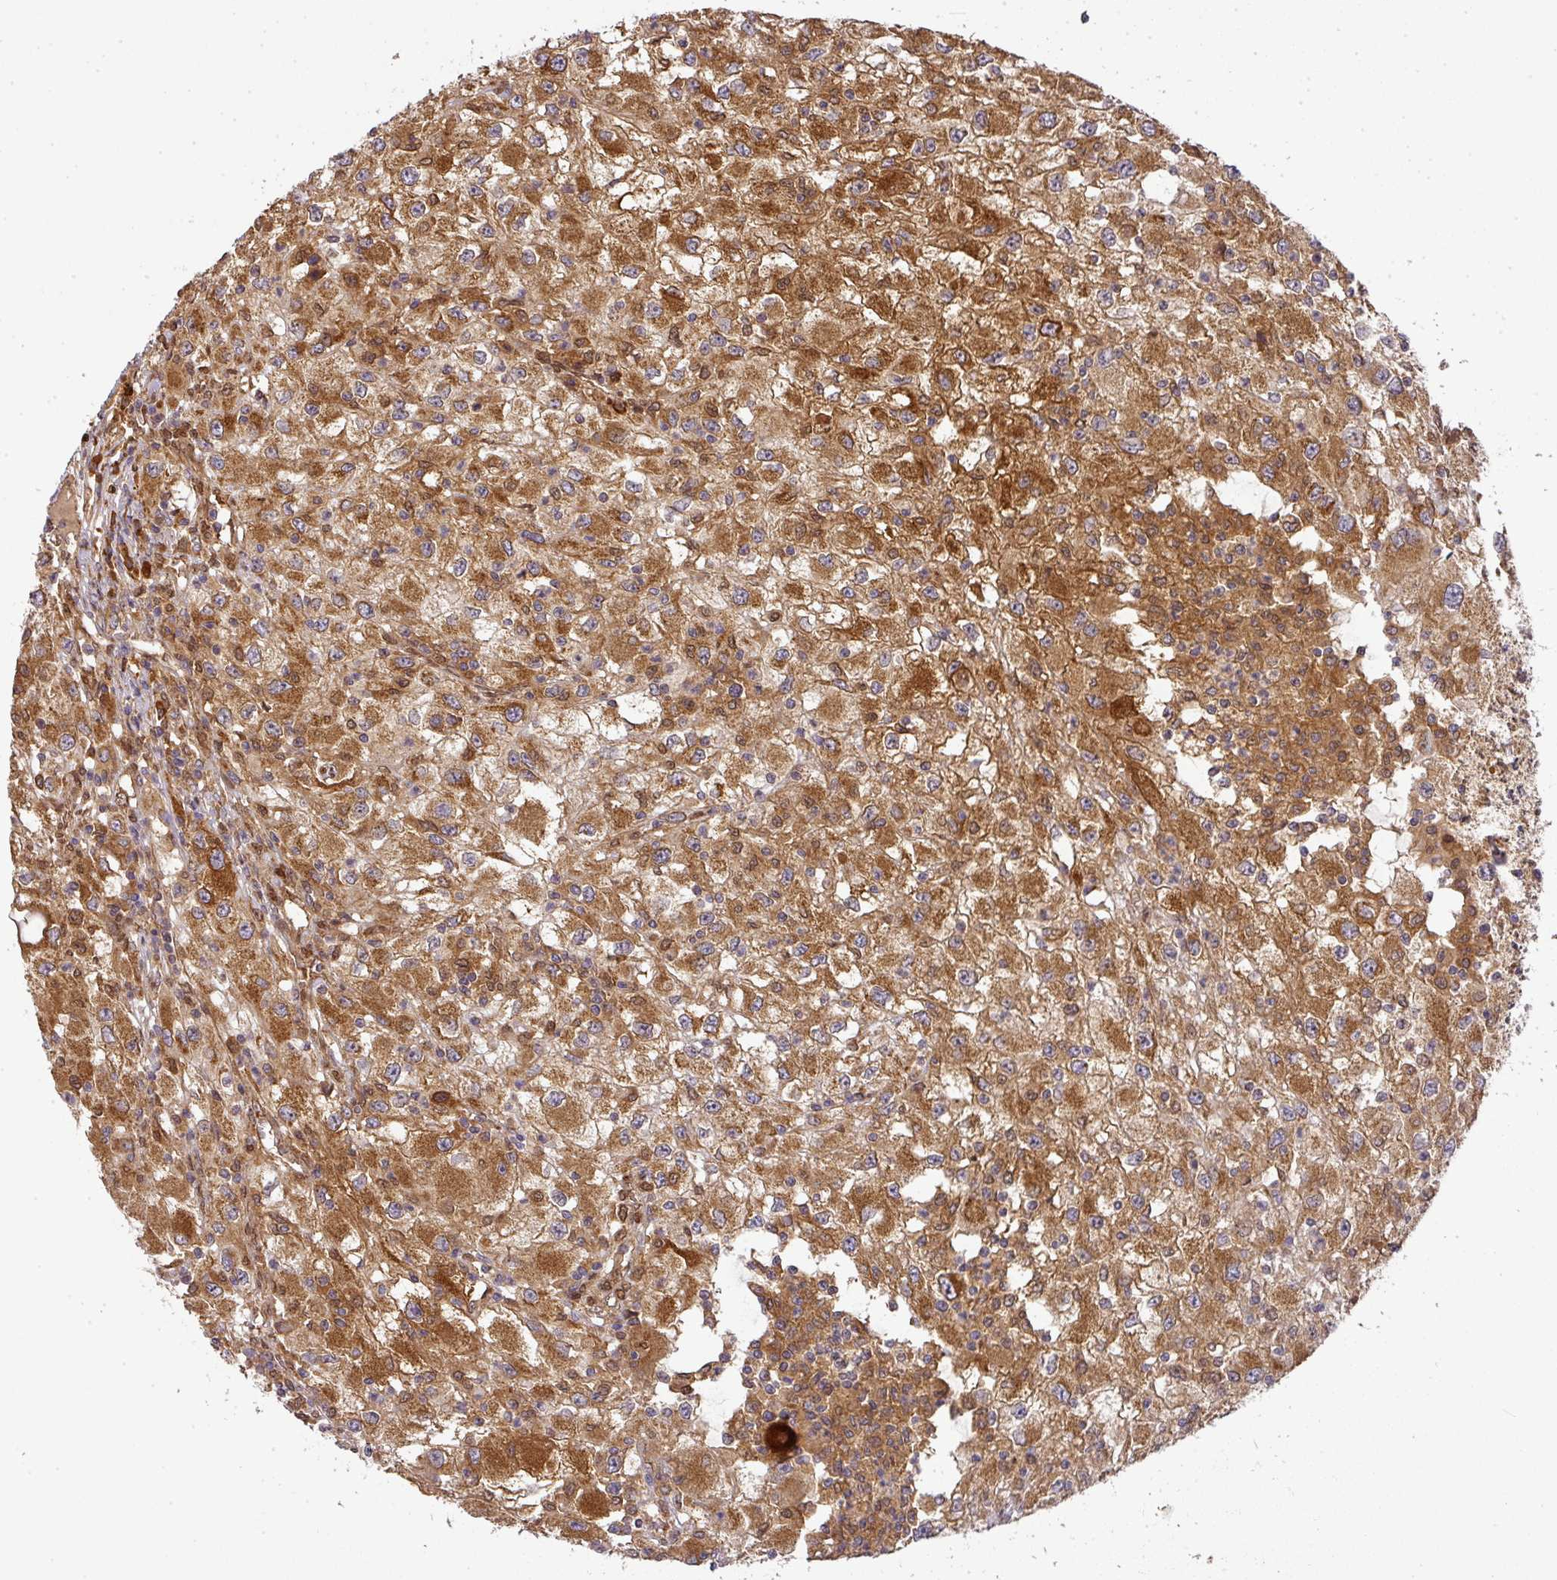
{"staining": {"intensity": "strong", "quantity": ">75%", "location": "cytoplasmic/membranous"}, "tissue": "renal cancer", "cell_type": "Tumor cells", "image_type": "cancer", "snomed": [{"axis": "morphology", "description": "Adenocarcinoma, NOS"}, {"axis": "topography", "description": "Kidney"}], "caption": "This histopathology image shows renal adenocarcinoma stained with immunohistochemistry to label a protein in brown. The cytoplasmic/membranous of tumor cells show strong positivity for the protein. Nuclei are counter-stained blue.", "gene": "MALSU1", "patient": {"sex": "female", "age": 67}}